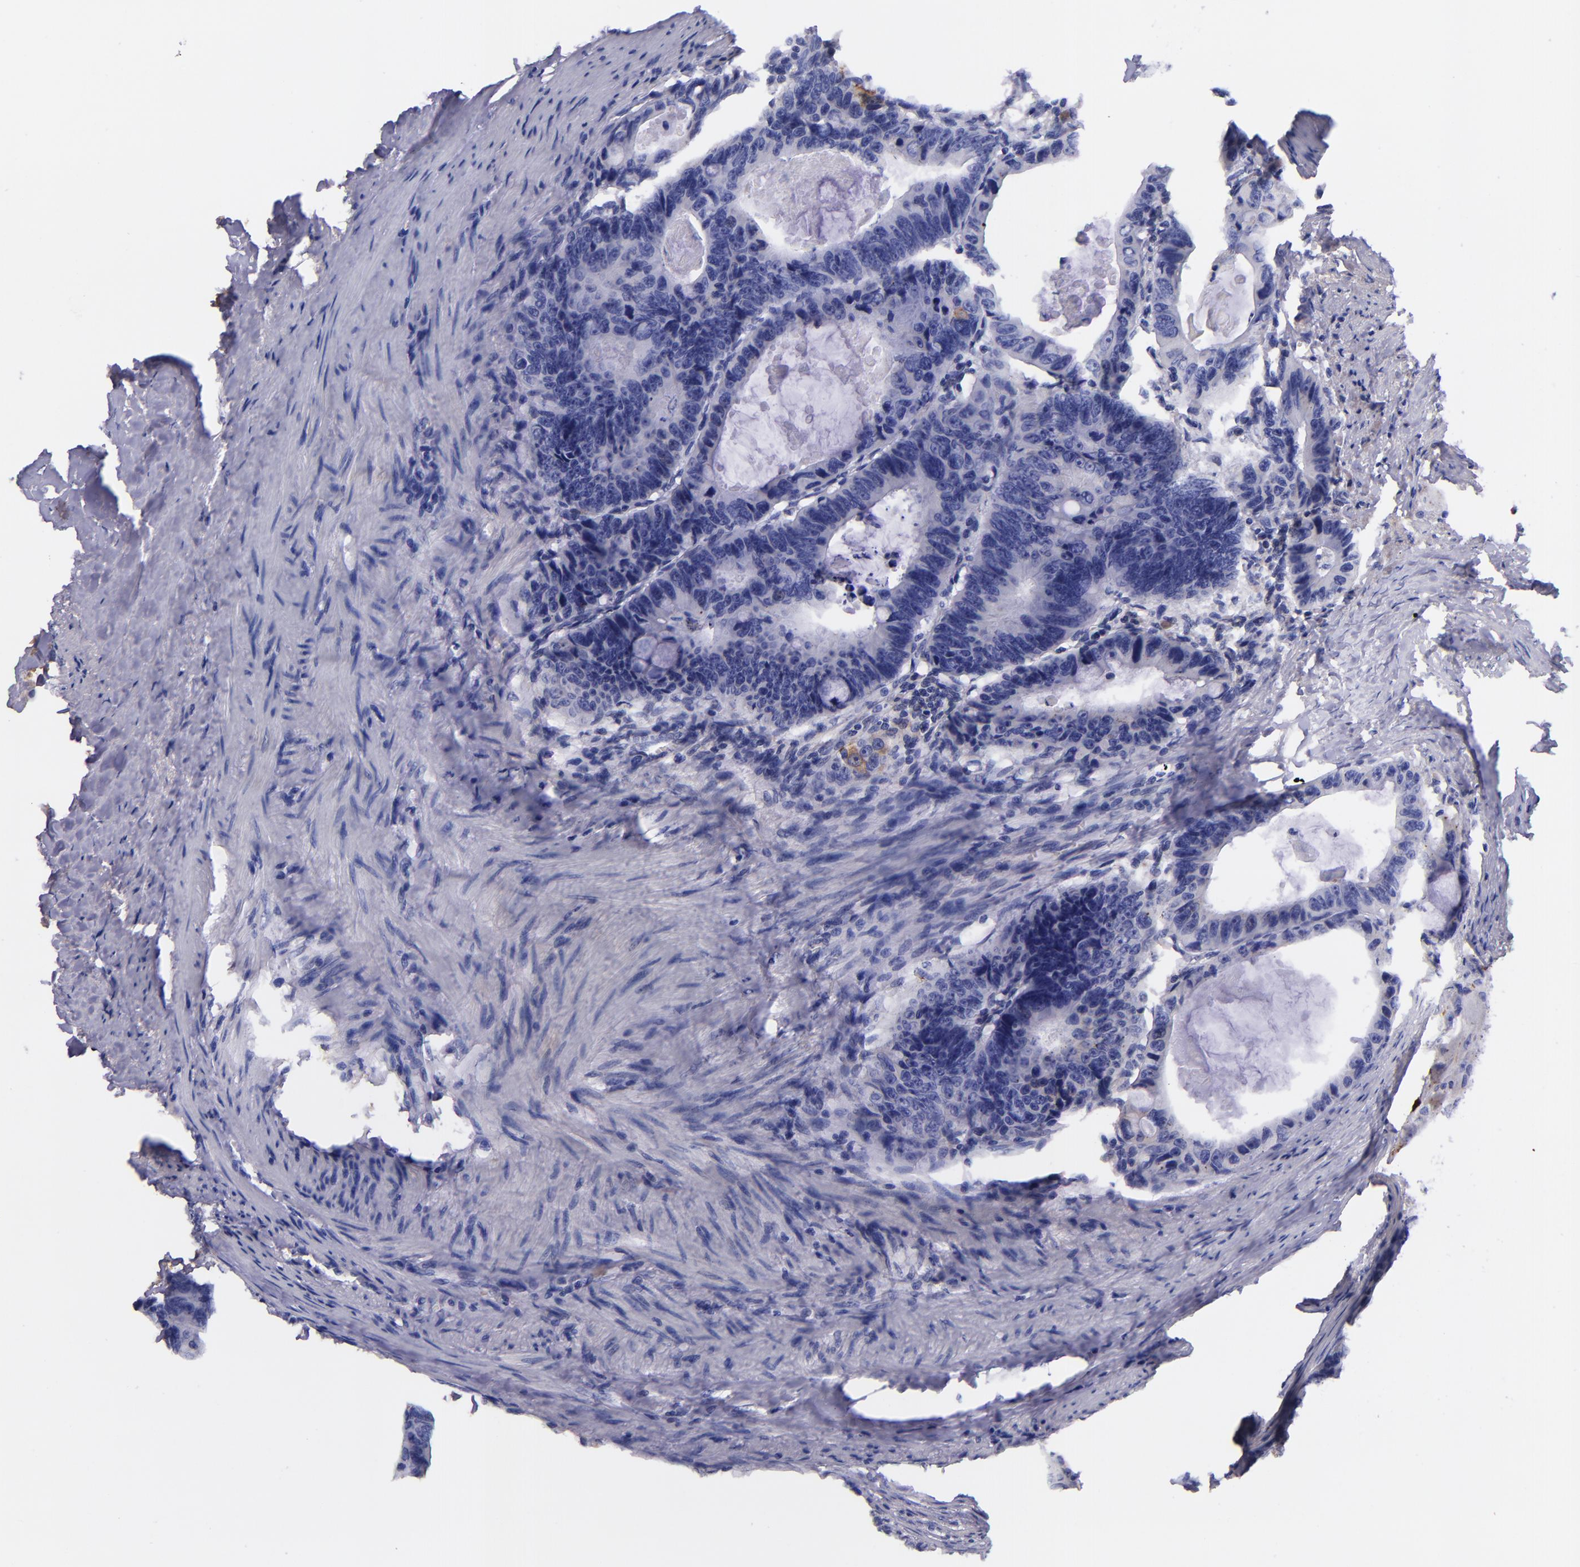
{"staining": {"intensity": "negative", "quantity": "none", "location": "none"}, "tissue": "colorectal cancer", "cell_type": "Tumor cells", "image_type": "cancer", "snomed": [{"axis": "morphology", "description": "Adenocarcinoma, NOS"}, {"axis": "topography", "description": "Colon"}], "caption": "A micrograph of colorectal adenocarcinoma stained for a protein displays no brown staining in tumor cells.", "gene": "IVL", "patient": {"sex": "female", "age": 55}}